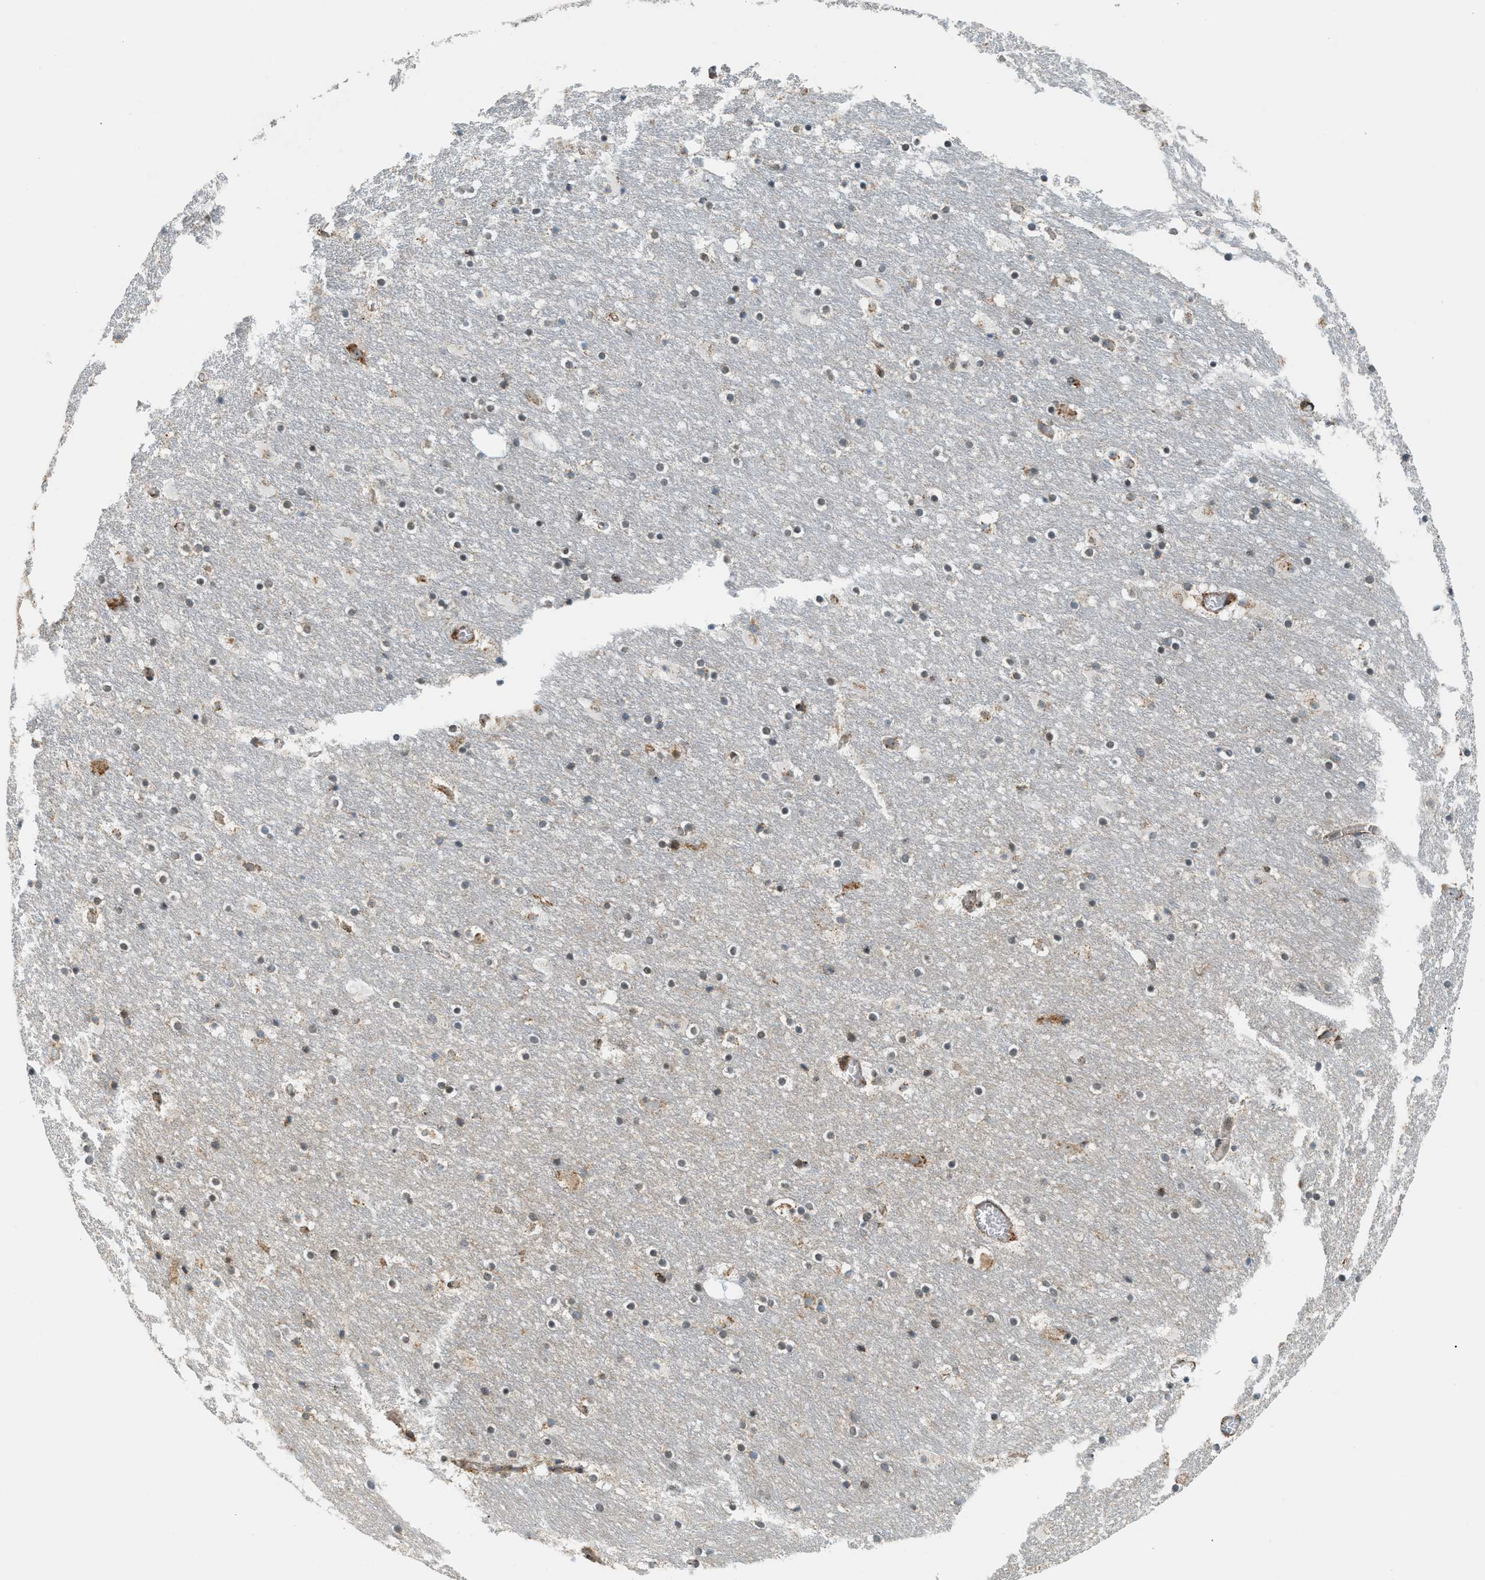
{"staining": {"intensity": "weak", "quantity": "<25%", "location": "nuclear"}, "tissue": "hippocampus", "cell_type": "Glial cells", "image_type": "normal", "snomed": [{"axis": "morphology", "description": "Normal tissue, NOS"}, {"axis": "topography", "description": "Hippocampus"}], "caption": "This image is of normal hippocampus stained with immunohistochemistry (IHC) to label a protein in brown with the nuclei are counter-stained blue. There is no positivity in glial cells. The staining is performed using DAB brown chromogen with nuclei counter-stained in using hematoxylin.", "gene": "SEMA4D", "patient": {"sex": "male", "age": 45}}